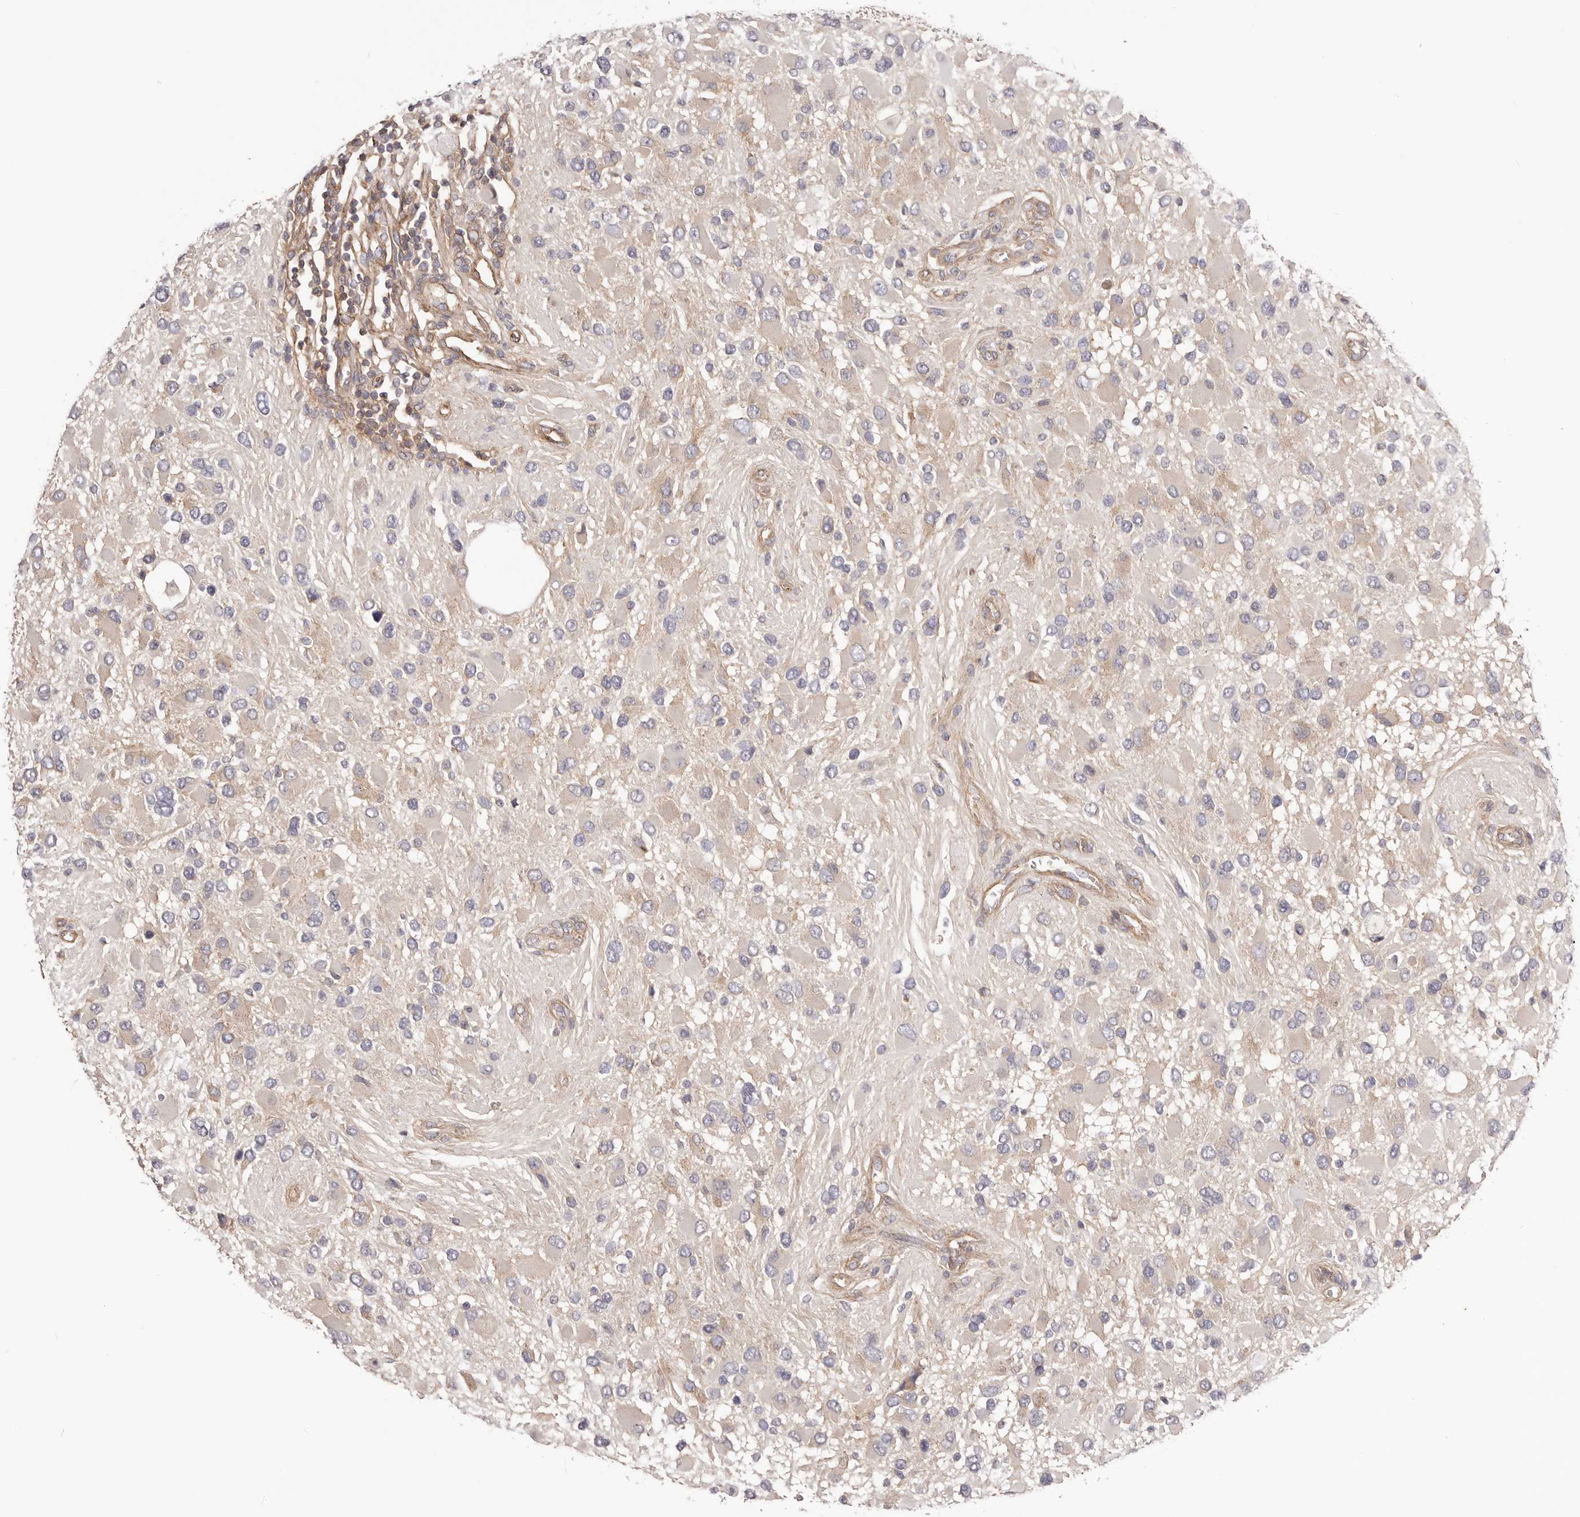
{"staining": {"intensity": "negative", "quantity": "none", "location": "none"}, "tissue": "glioma", "cell_type": "Tumor cells", "image_type": "cancer", "snomed": [{"axis": "morphology", "description": "Glioma, malignant, High grade"}, {"axis": "topography", "description": "Brain"}], "caption": "A high-resolution photomicrograph shows immunohistochemistry (IHC) staining of malignant high-grade glioma, which demonstrates no significant staining in tumor cells.", "gene": "DMRT2", "patient": {"sex": "male", "age": 53}}